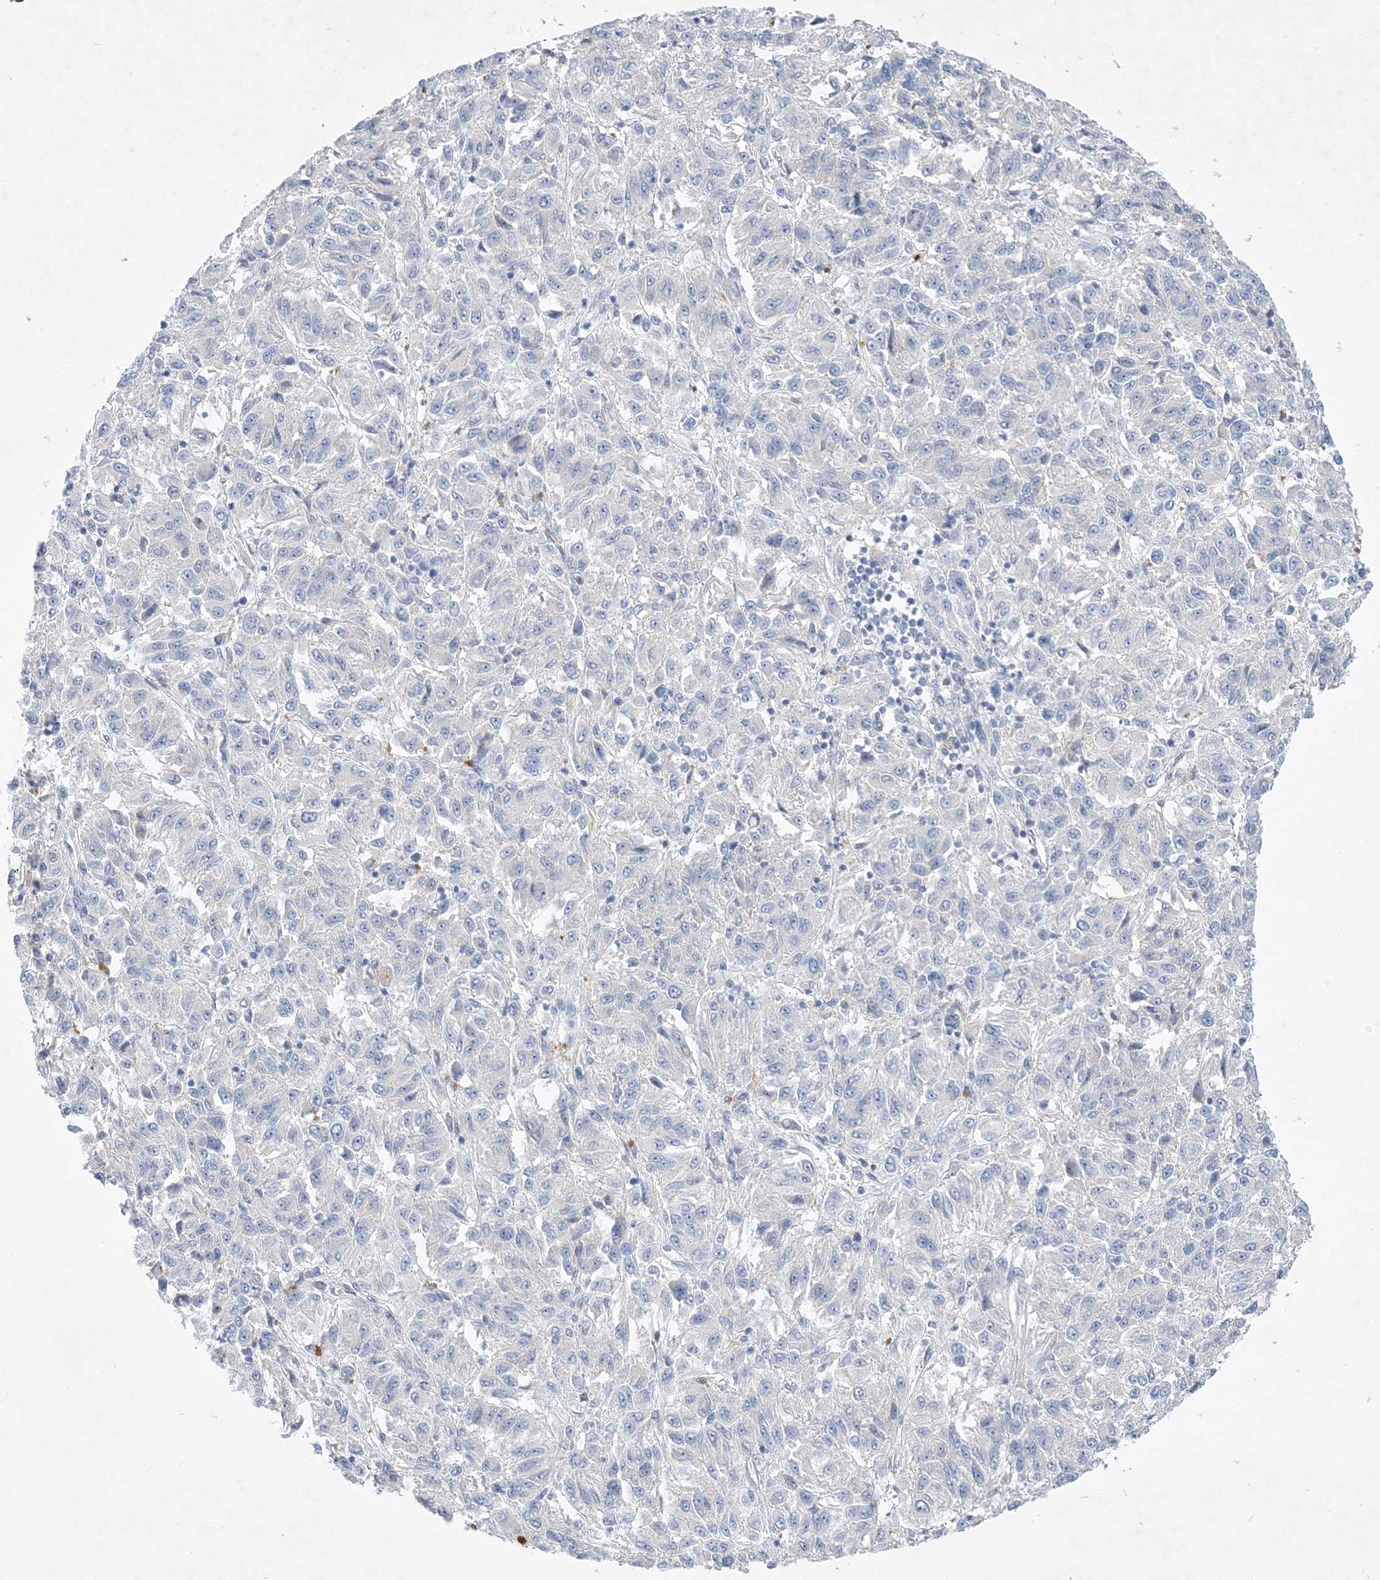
{"staining": {"intensity": "negative", "quantity": "none", "location": "none"}, "tissue": "melanoma", "cell_type": "Tumor cells", "image_type": "cancer", "snomed": [{"axis": "morphology", "description": "Malignant melanoma, Metastatic site"}, {"axis": "topography", "description": "Lung"}], "caption": "Tumor cells show no significant positivity in melanoma.", "gene": "ANKRD35", "patient": {"sex": "male", "age": 64}}